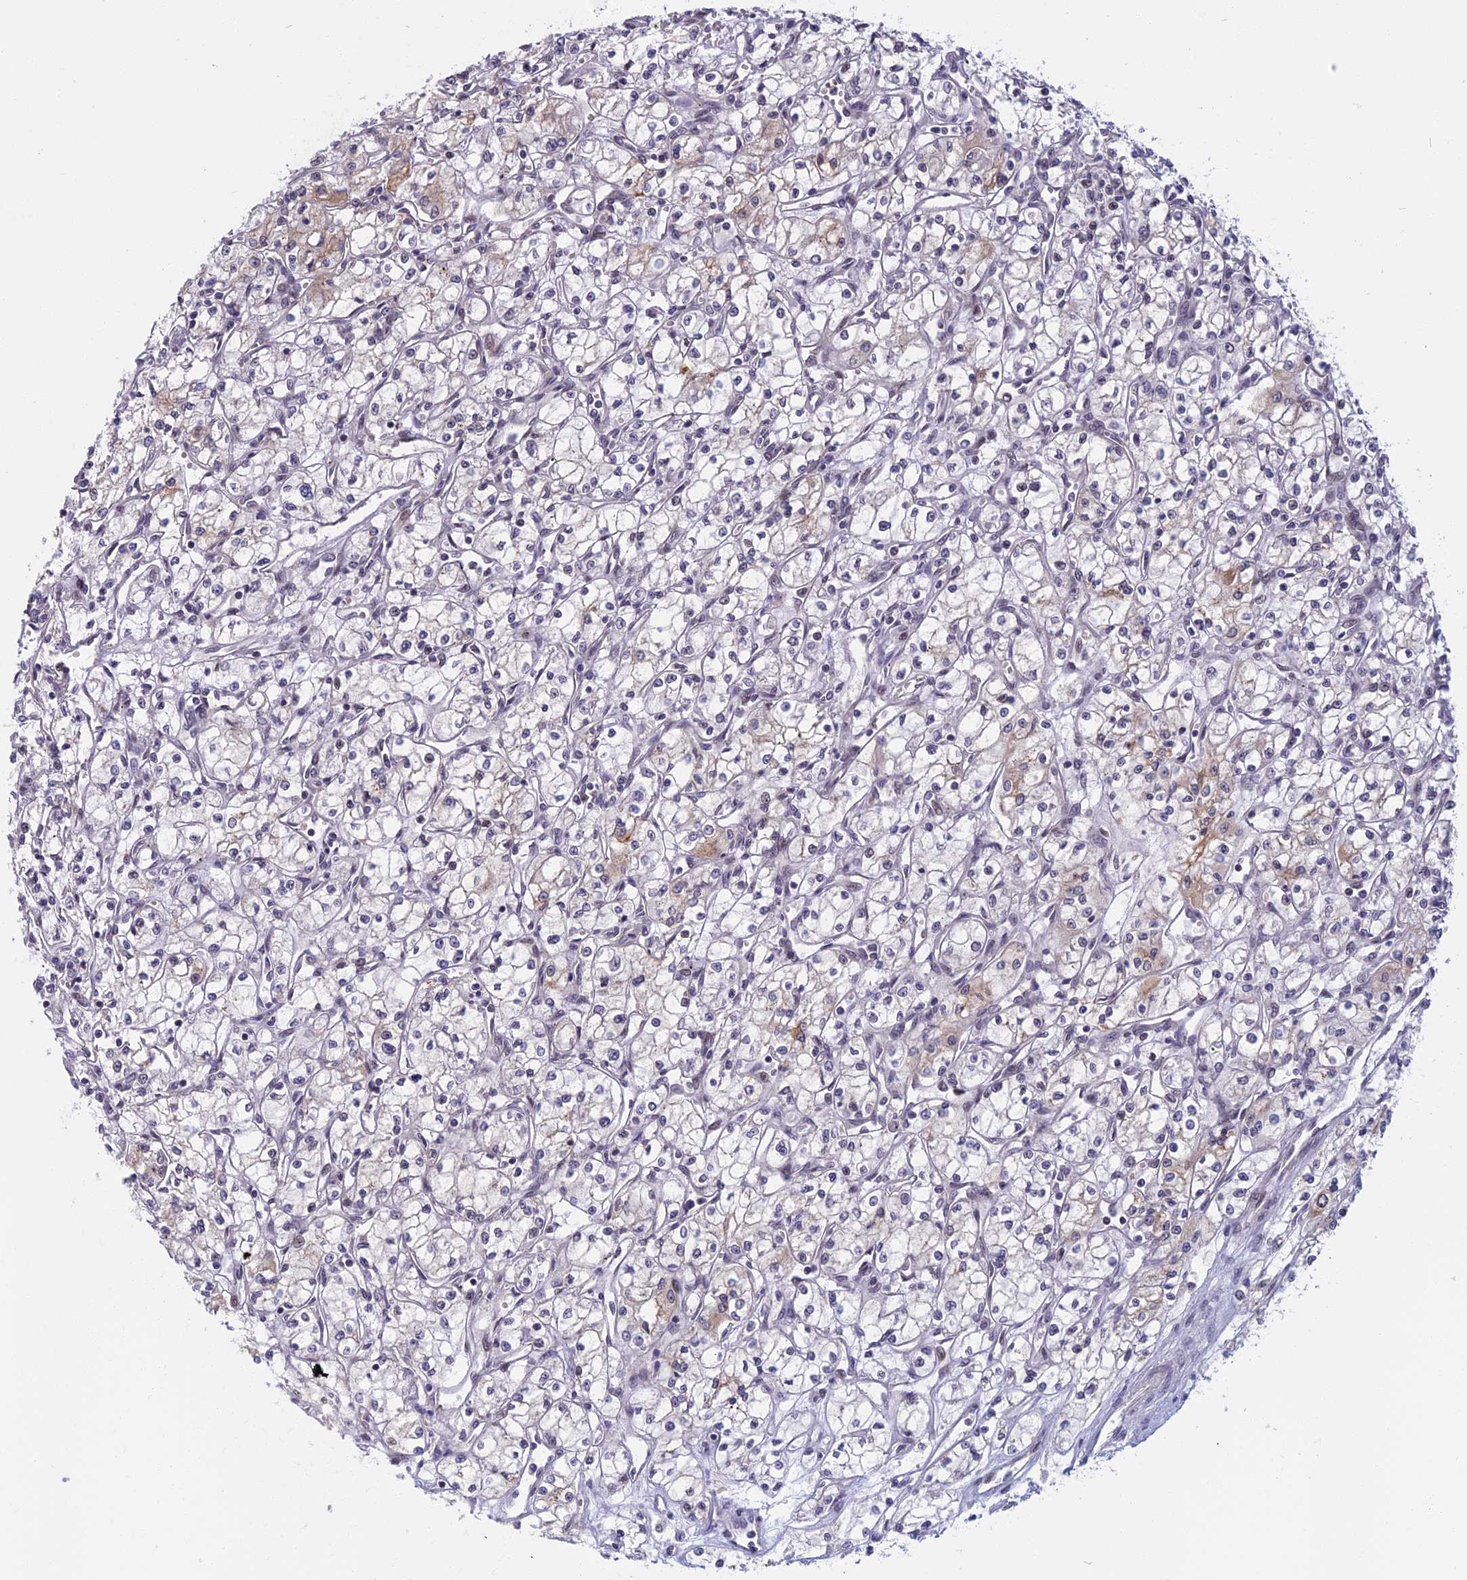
{"staining": {"intensity": "weak", "quantity": "<25%", "location": "cytoplasmic/membranous"}, "tissue": "renal cancer", "cell_type": "Tumor cells", "image_type": "cancer", "snomed": [{"axis": "morphology", "description": "Adenocarcinoma, NOS"}, {"axis": "topography", "description": "Kidney"}], "caption": "The IHC photomicrograph has no significant expression in tumor cells of renal cancer (adenocarcinoma) tissue.", "gene": "CCDC113", "patient": {"sex": "male", "age": 59}}